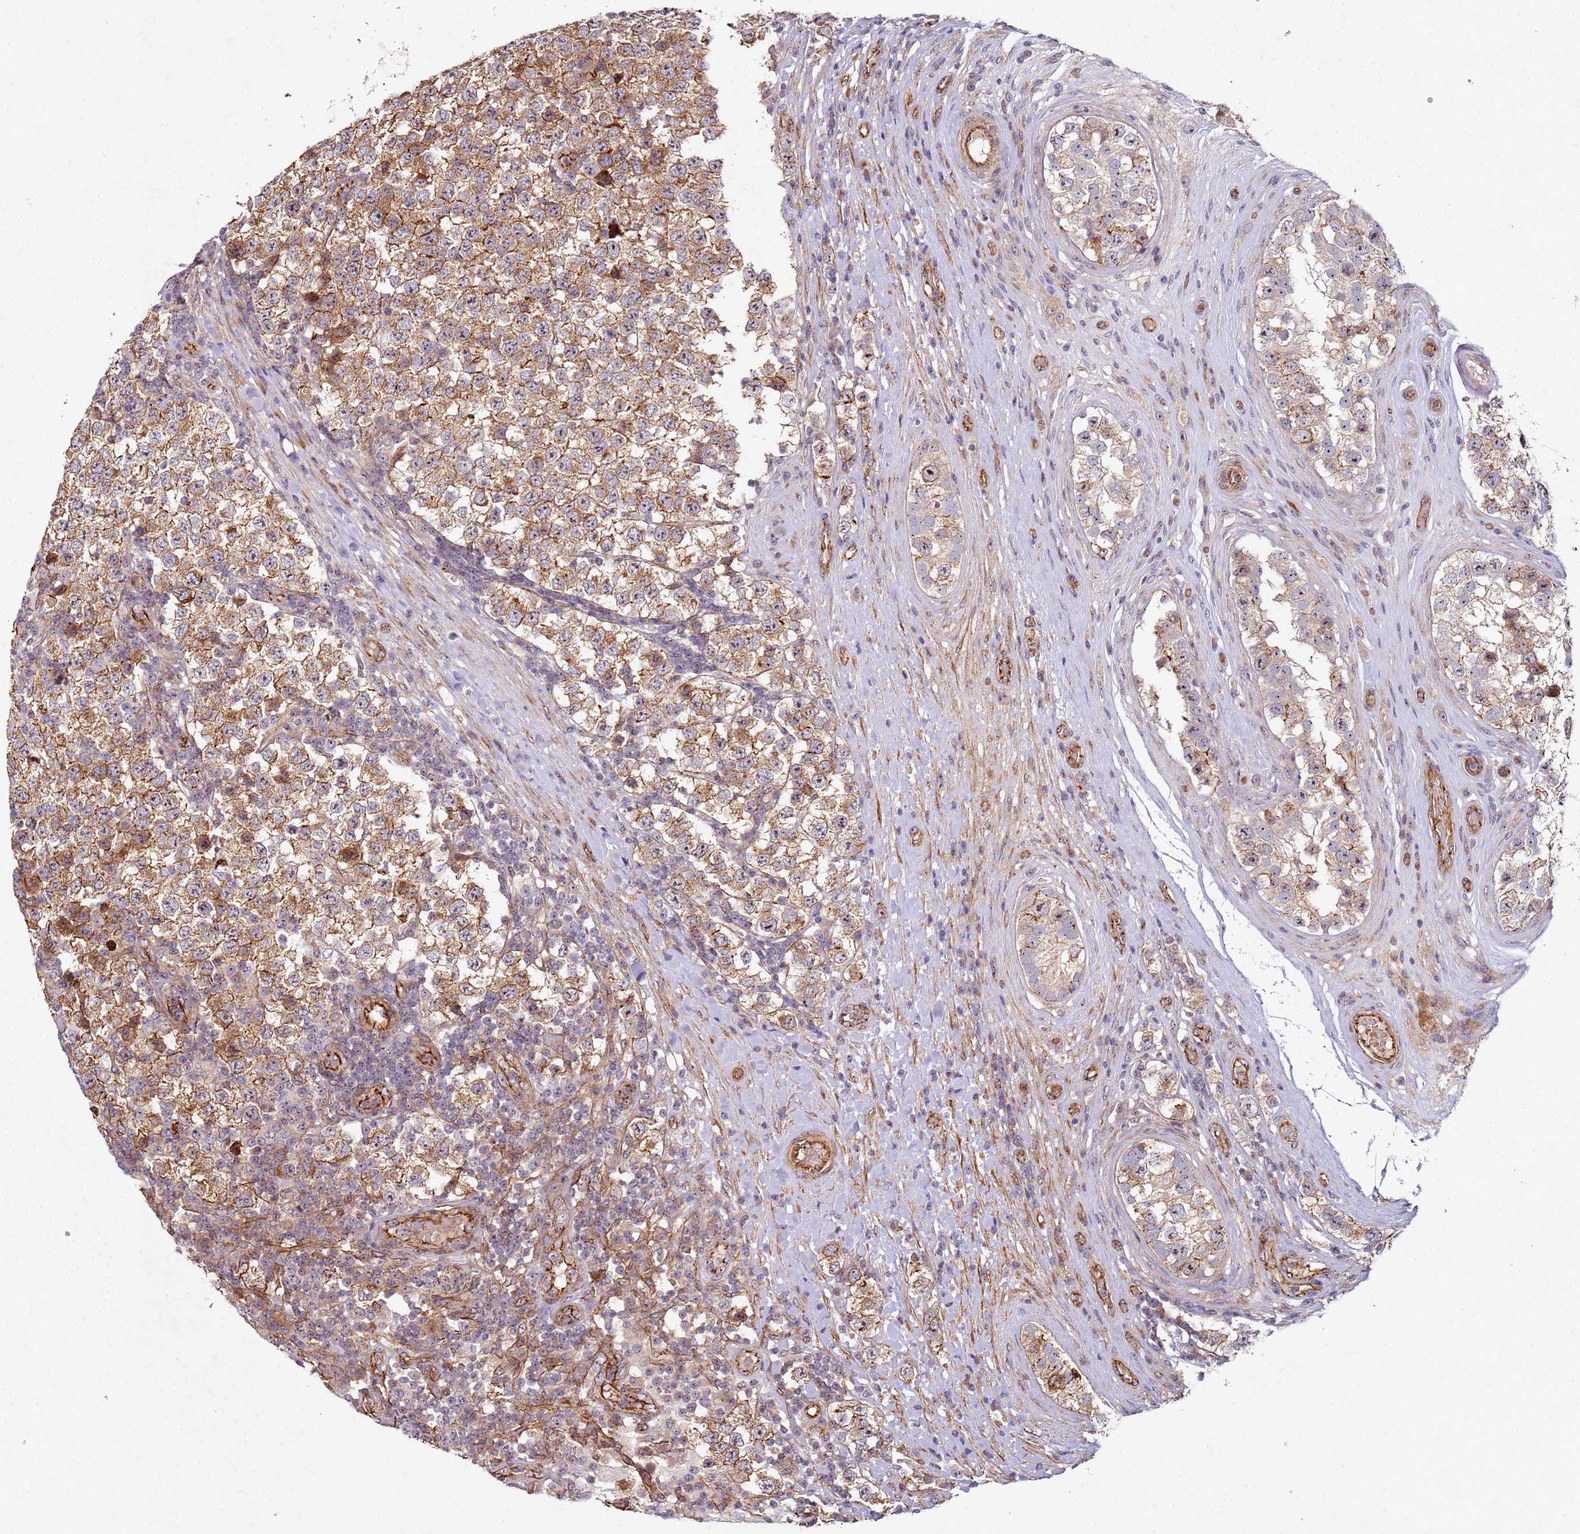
{"staining": {"intensity": "moderate", "quantity": ">75%", "location": "cytoplasmic/membranous"}, "tissue": "testis cancer", "cell_type": "Tumor cells", "image_type": "cancer", "snomed": [{"axis": "morphology", "description": "Seminoma, NOS"}, {"axis": "topography", "description": "Testis"}], "caption": "IHC micrograph of neoplastic tissue: human testis cancer (seminoma) stained using IHC reveals medium levels of moderate protein expression localized specifically in the cytoplasmic/membranous of tumor cells, appearing as a cytoplasmic/membranous brown color.", "gene": "C2CD4B", "patient": {"sex": "male", "age": 34}}